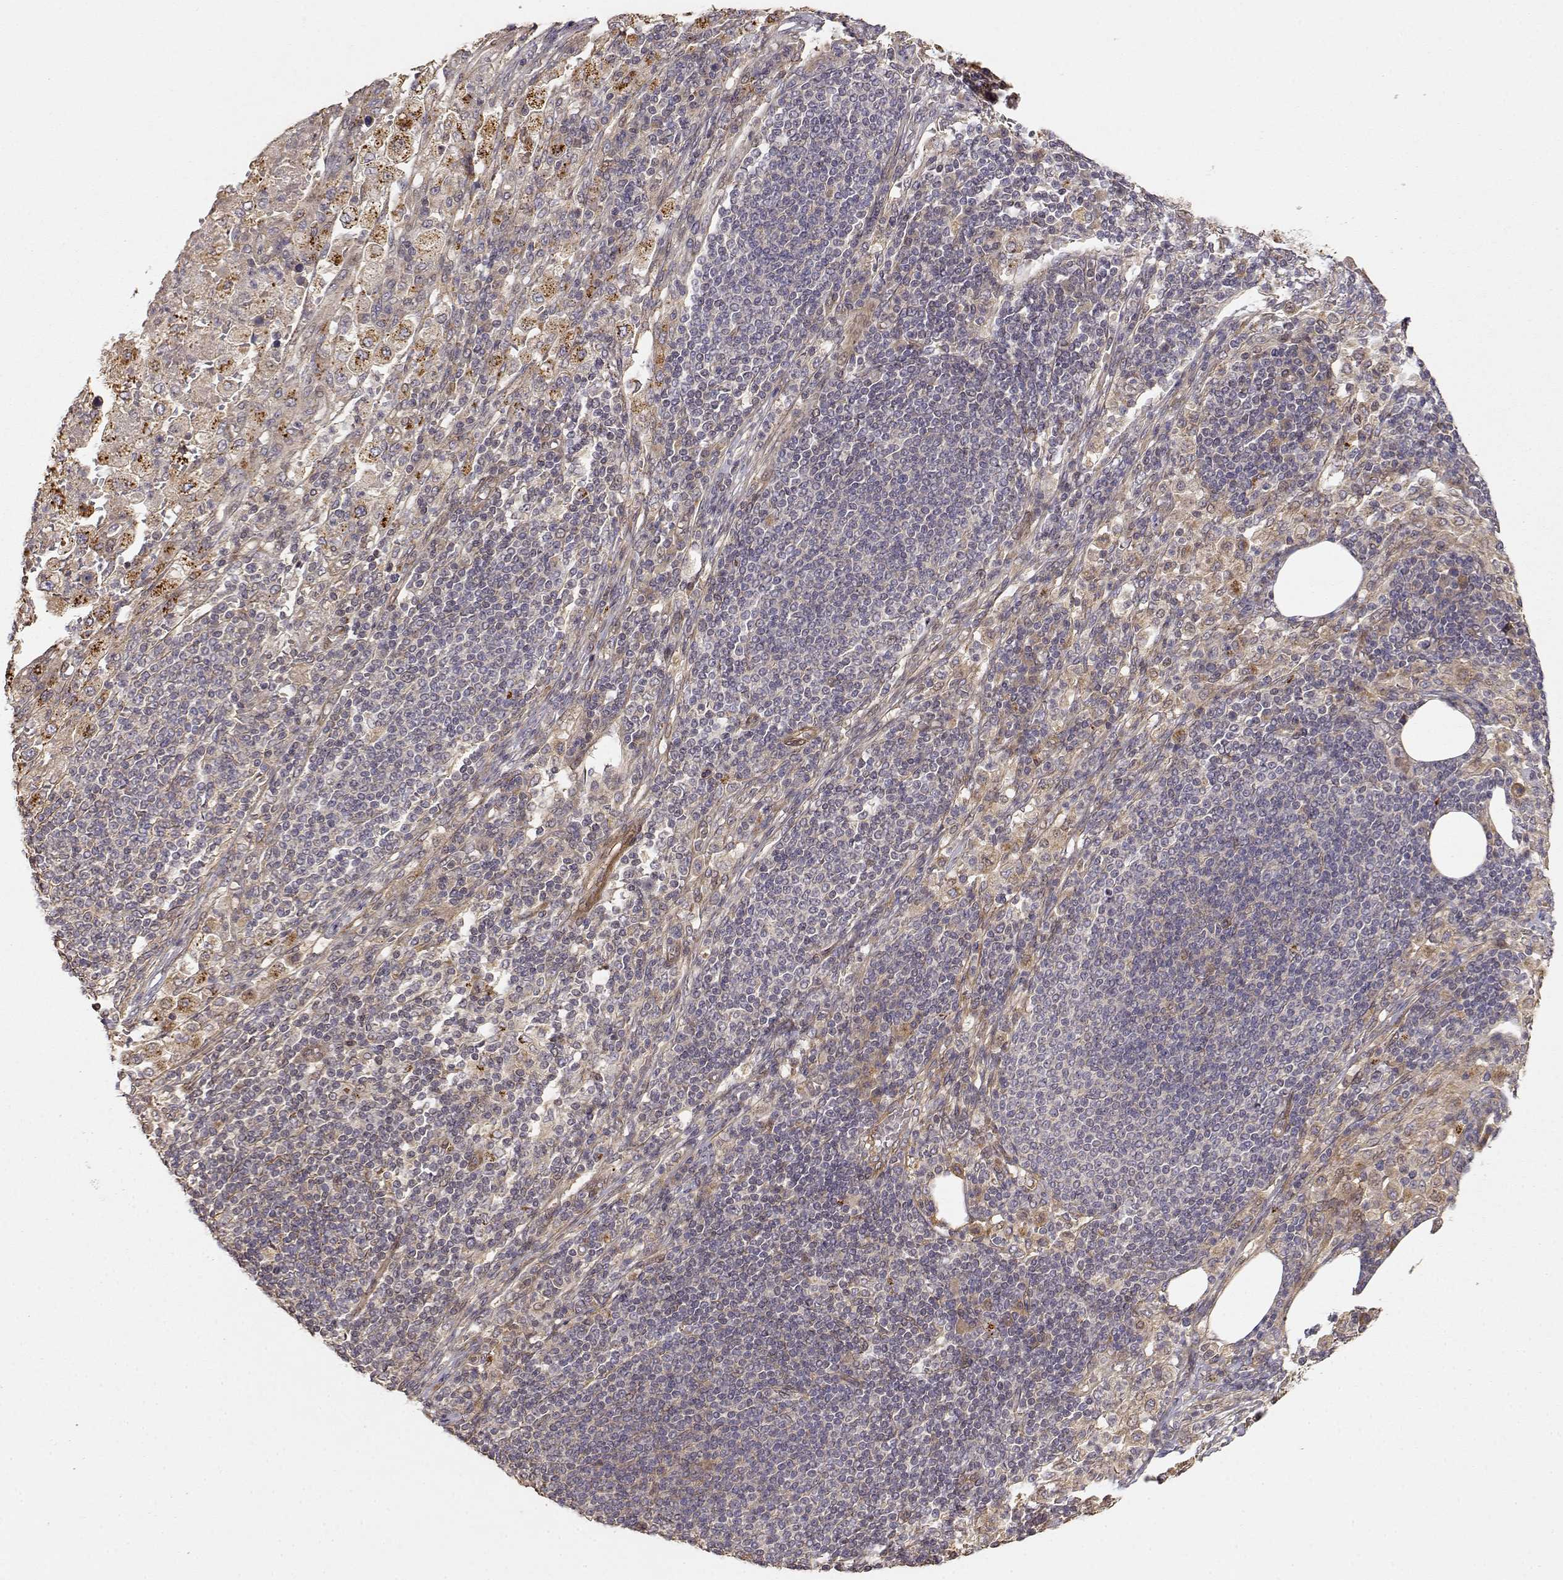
{"staining": {"intensity": "weak", "quantity": ">75%", "location": "cytoplasmic/membranous"}, "tissue": "pancreatic cancer", "cell_type": "Tumor cells", "image_type": "cancer", "snomed": [{"axis": "morphology", "description": "Adenocarcinoma, NOS"}, {"axis": "topography", "description": "Pancreas"}], "caption": "Approximately >75% of tumor cells in pancreatic cancer demonstrate weak cytoplasmic/membranous protein staining as visualized by brown immunohistochemical staining.", "gene": "PICK1", "patient": {"sex": "female", "age": 61}}